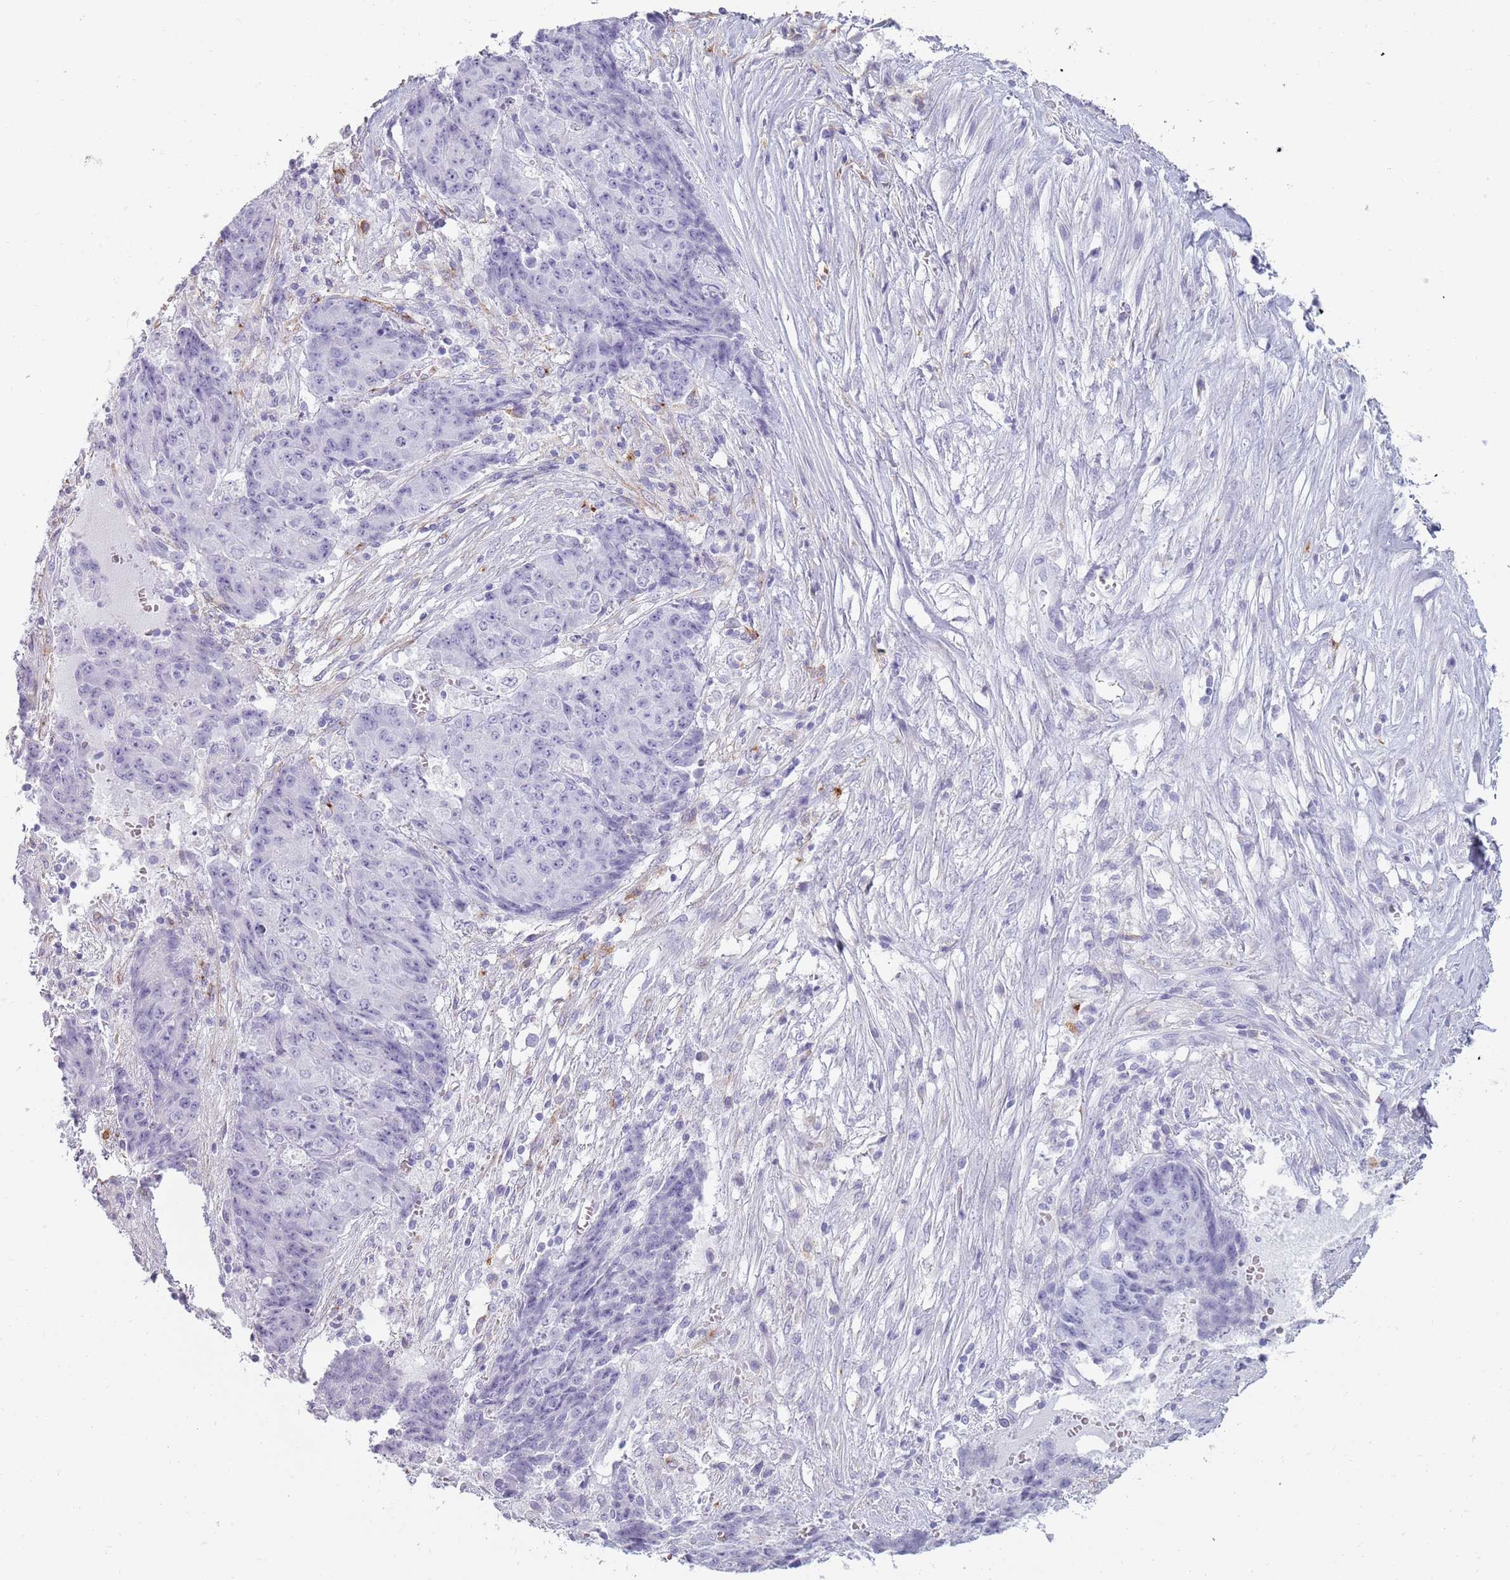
{"staining": {"intensity": "negative", "quantity": "none", "location": "none"}, "tissue": "ovarian cancer", "cell_type": "Tumor cells", "image_type": "cancer", "snomed": [{"axis": "morphology", "description": "Carcinoma, endometroid"}, {"axis": "topography", "description": "Ovary"}], "caption": "A high-resolution histopathology image shows immunohistochemistry staining of ovarian cancer, which reveals no significant expression in tumor cells.", "gene": "COLEC12", "patient": {"sex": "female", "age": 42}}